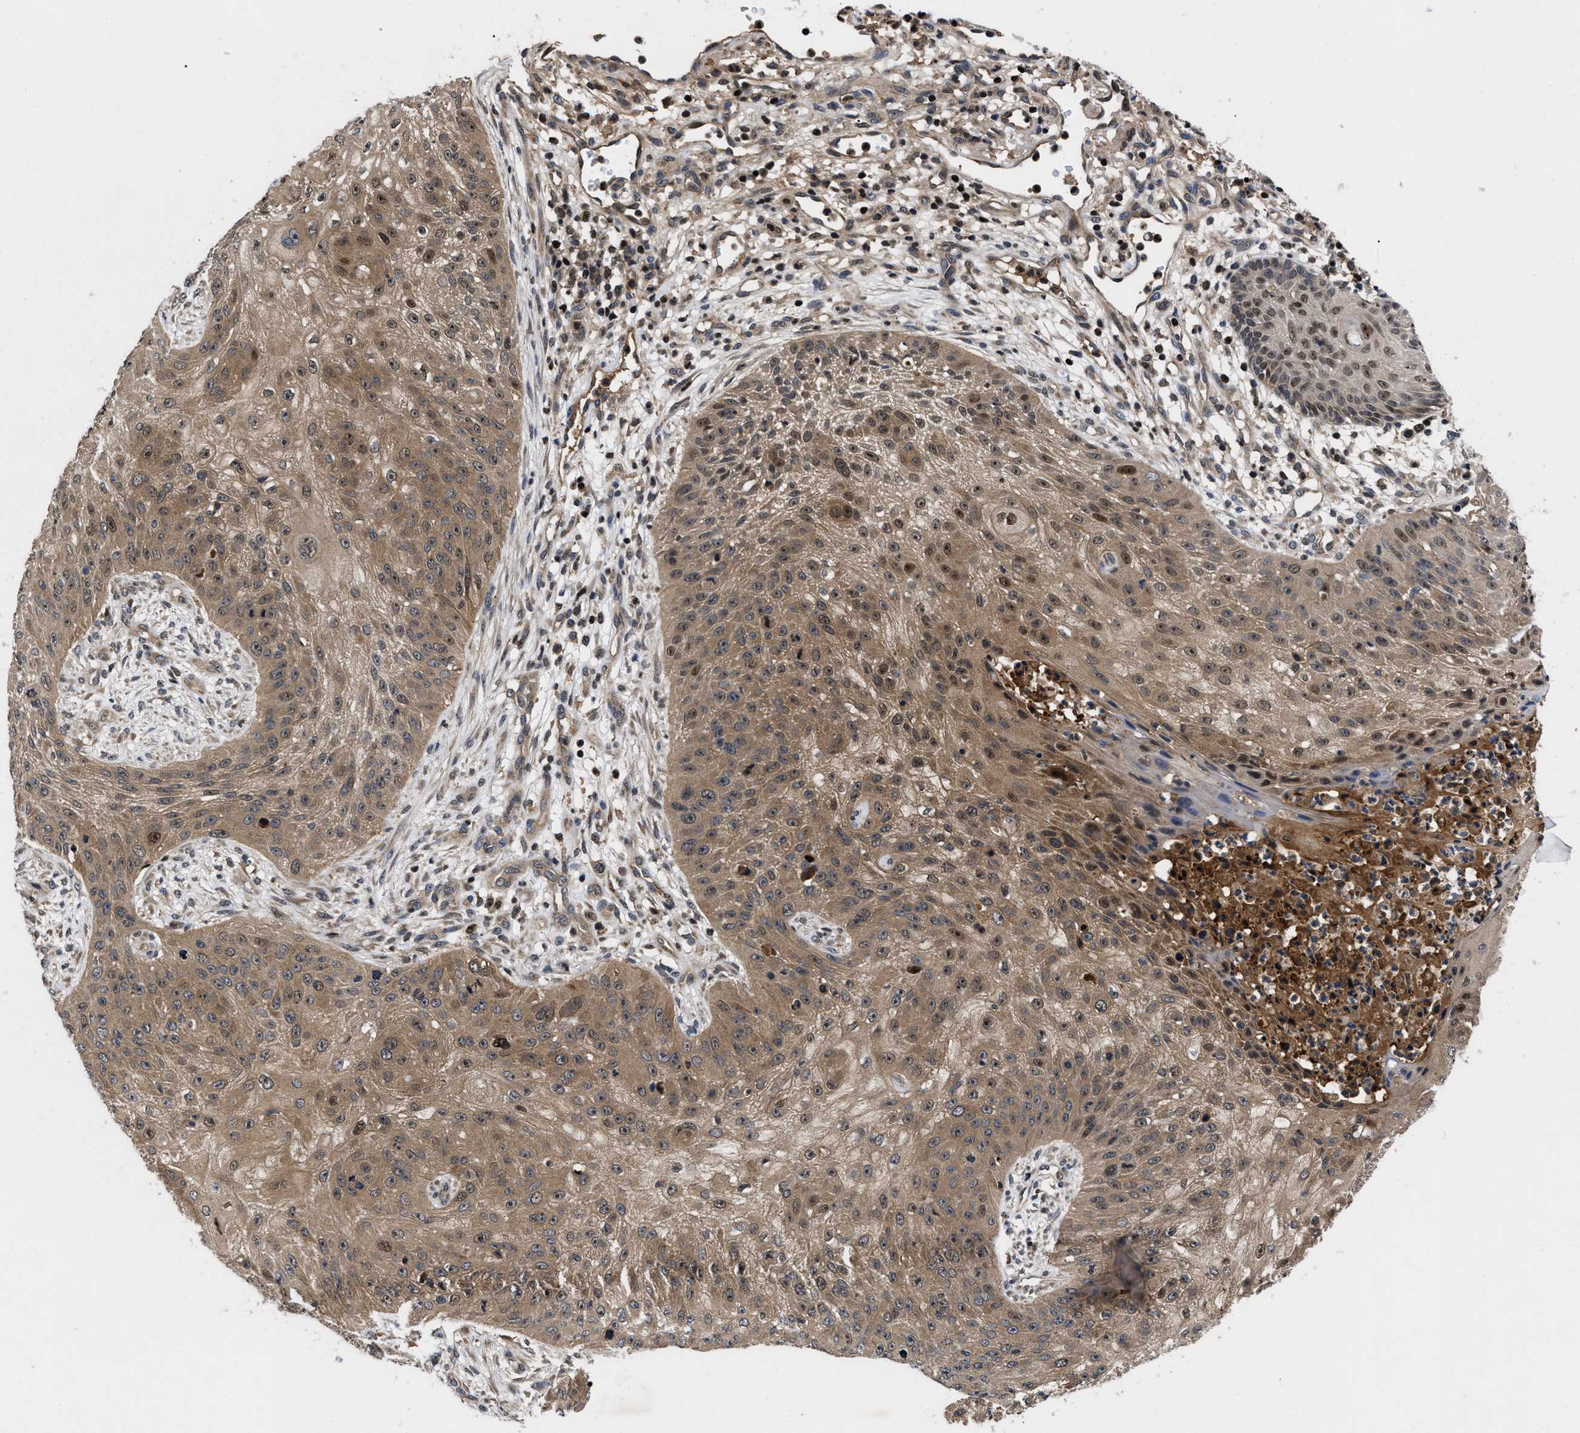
{"staining": {"intensity": "moderate", "quantity": ">75%", "location": "cytoplasmic/membranous,nuclear"}, "tissue": "skin cancer", "cell_type": "Tumor cells", "image_type": "cancer", "snomed": [{"axis": "morphology", "description": "Squamous cell carcinoma, NOS"}, {"axis": "topography", "description": "Skin"}], "caption": "An IHC micrograph of tumor tissue is shown. Protein staining in brown shows moderate cytoplasmic/membranous and nuclear positivity in skin cancer within tumor cells. (DAB = brown stain, brightfield microscopy at high magnification).", "gene": "FAM200A", "patient": {"sex": "female", "age": 80}}